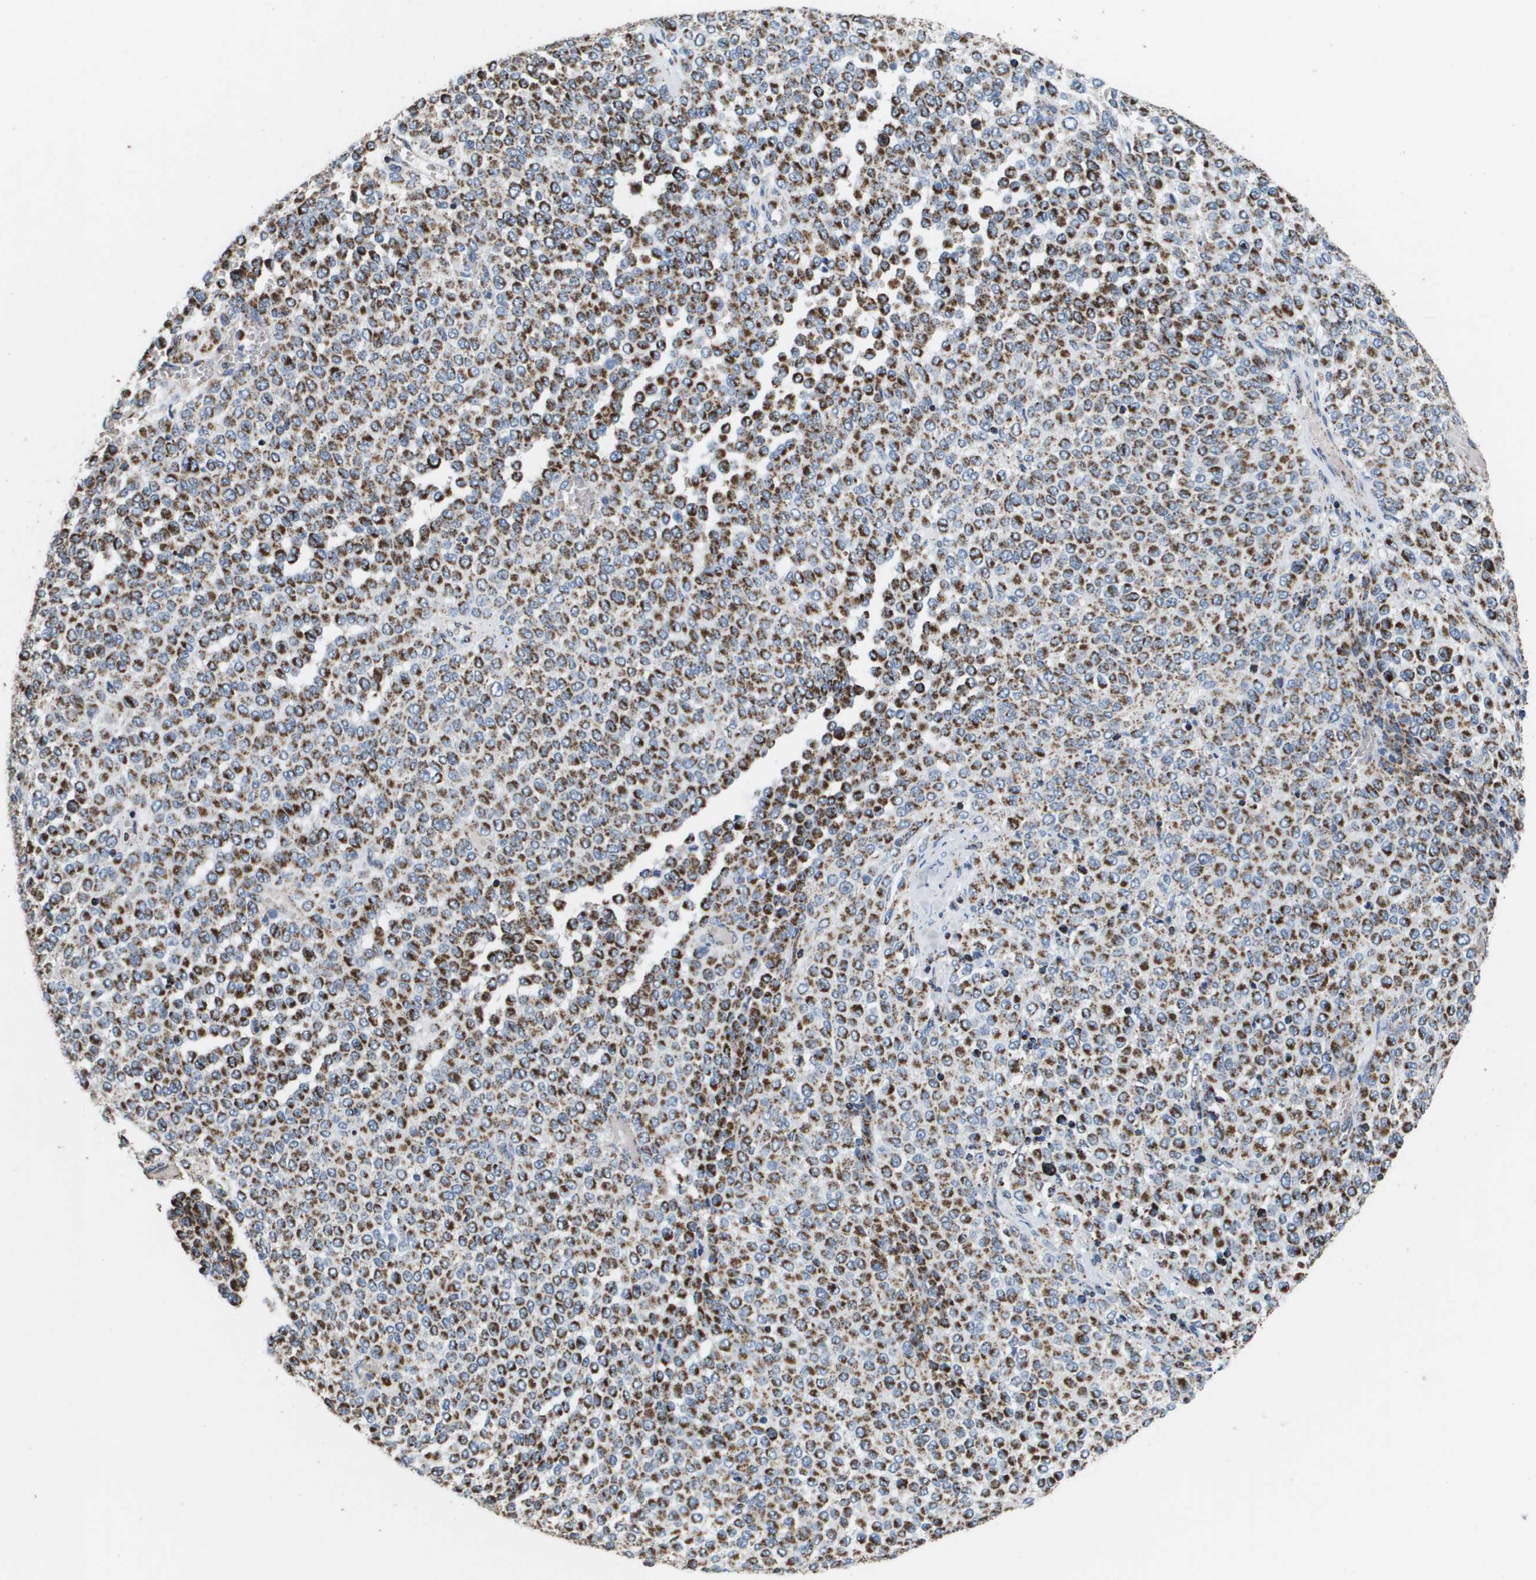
{"staining": {"intensity": "strong", "quantity": ">75%", "location": "cytoplasmic/membranous"}, "tissue": "melanoma", "cell_type": "Tumor cells", "image_type": "cancer", "snomed": [{"axis": "morphology", "description": "Malignant melanoma, Metastatic site"}, {"axis": "topography", "description": "Pancreas"}], "caption": "Strong cytoplasmic/membranous expression is seen in approximately >75% of tumor cells in malignant melanoma (metastatic site). Immunohistochemistry (ihc) stains the protein in brown and the nuclei are stained blue.", "gene": "ATP5F1B", "patient": {"sex": "female", "age": 30}}